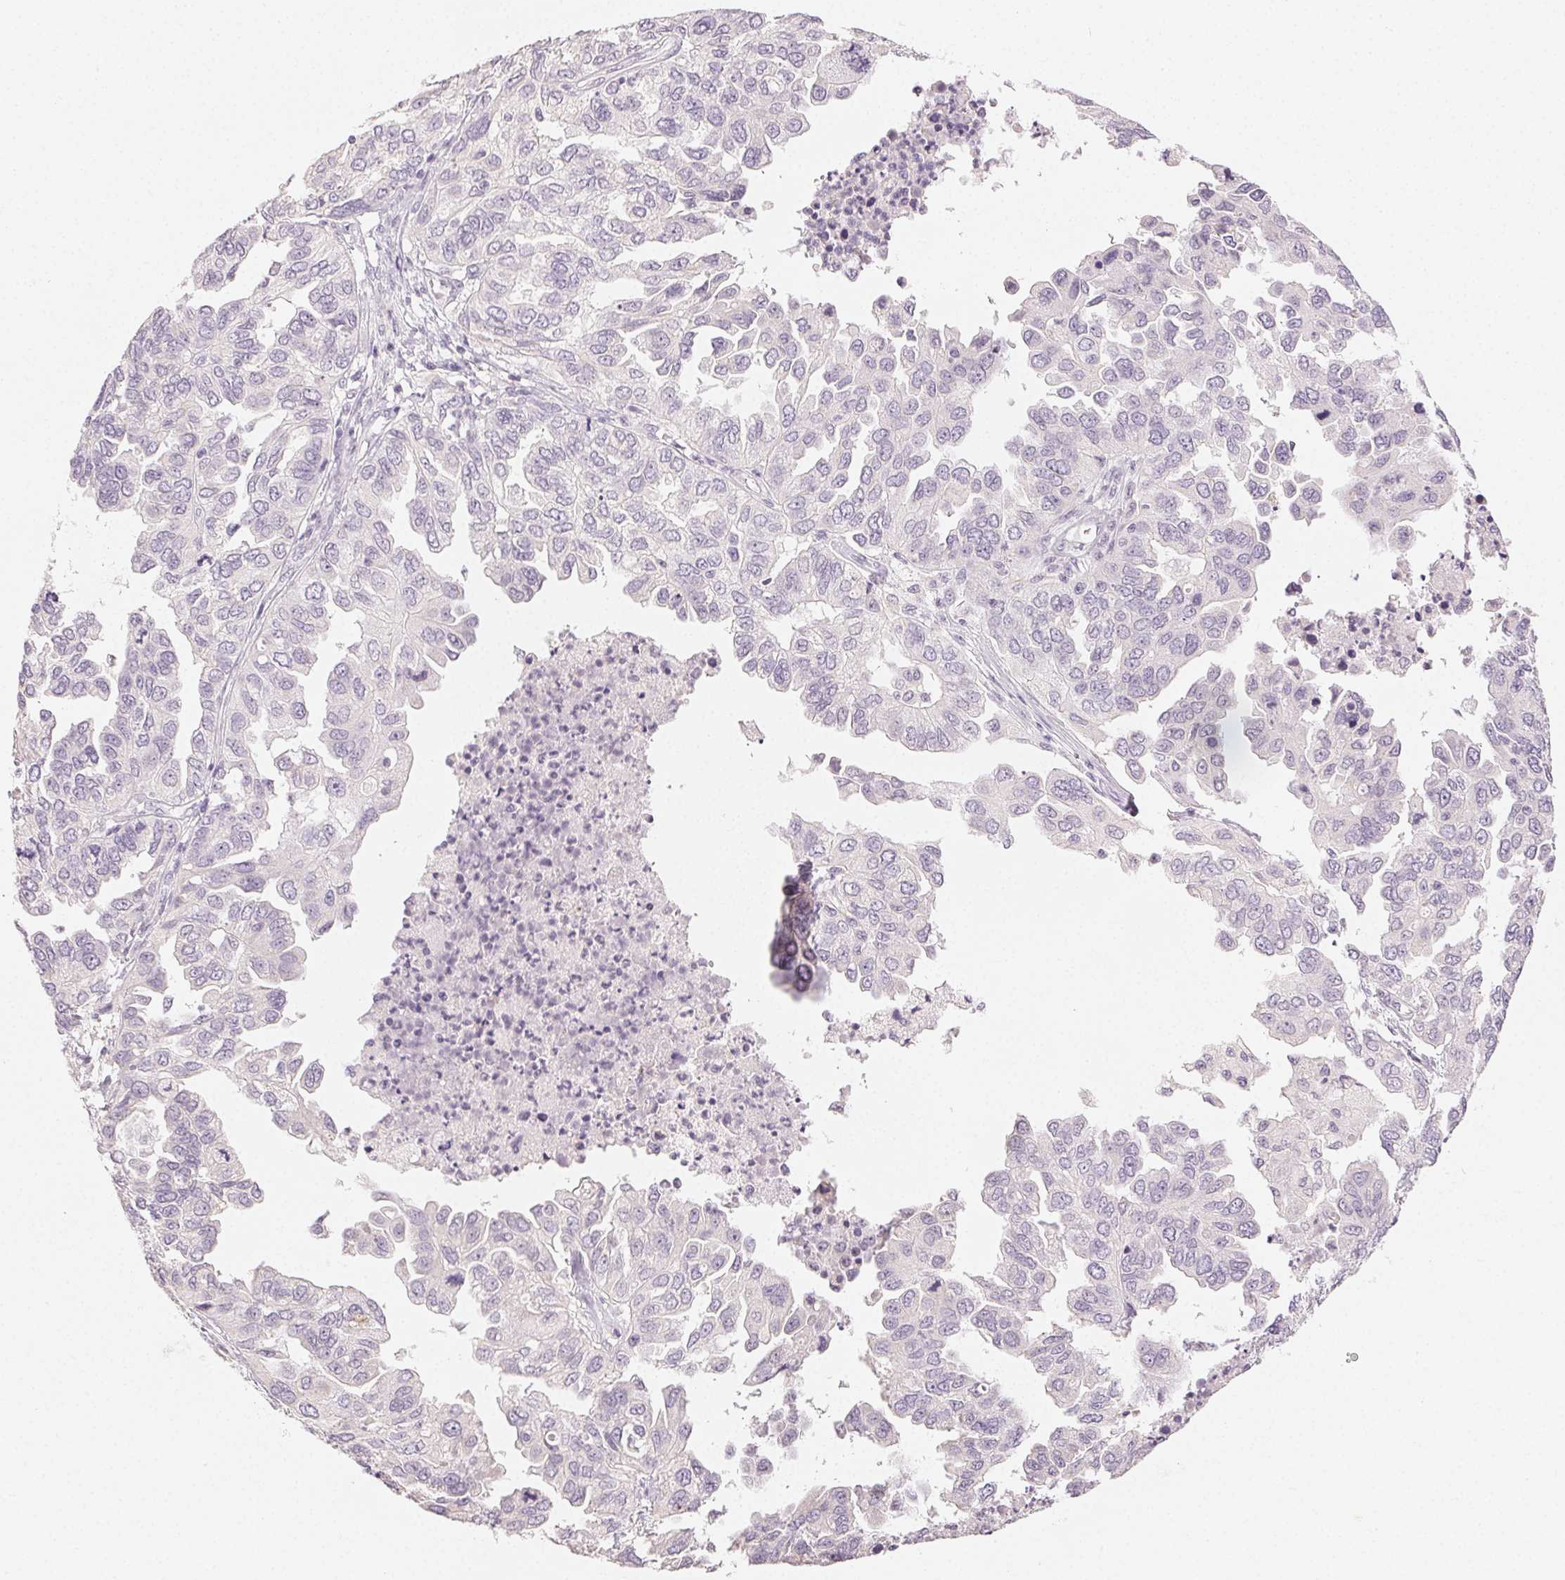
{"staining": {"intensity": "negative", "quantity": "none", "location": "none"}, "tissue": "ovarian cancer", "cell_type": "Tumor cells", "image_type": "cancer", "snomed": [{"axis": "morphology", "description": "Cystadenocarcinoma, serous, NOS"}, {"axis": "topography", "description": "Ovary"}], "caption": "Tumor cells show no significant protein positivity in ovarian serous cystadenocarcinoma.", "gene": "LVRN", "patient": {"sex": "female", "age": 53}}